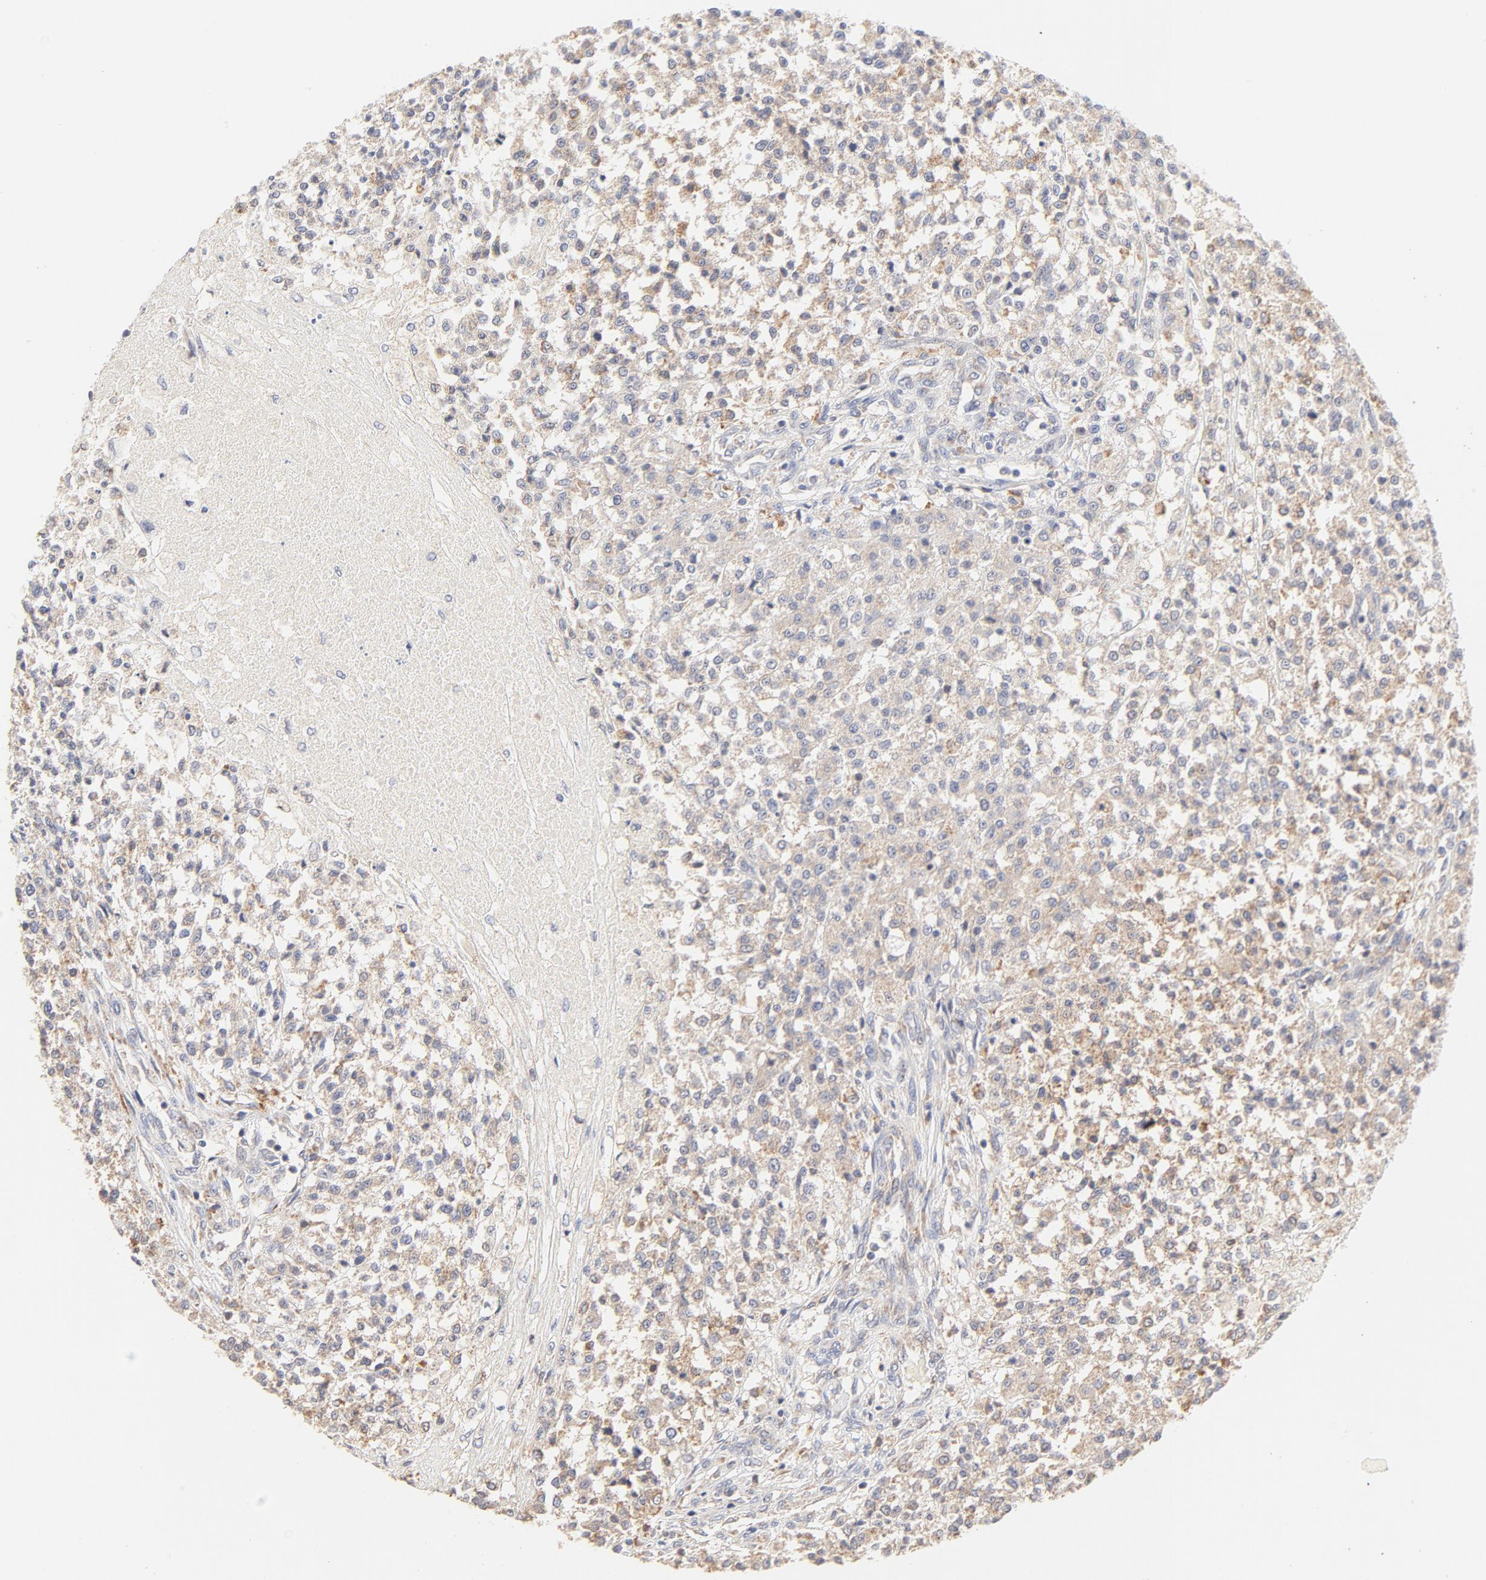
{"staining": {"intensity": "weak", "quantity": "25%-75%", "location": "cytoplasmic/membranous"}, "tissue": "testis cancer", "cell_type": "Tumor cells", "image_type": "cancer", "snomed": [{"axis": "morphology", "description": "Seminoma, NOS"}, {"axis": "topography", "description": "Testis"}], "caption": "Testis cancer (seminoma) stained for a protein shows weak cytoplasmic/membranous positivity in tumor cells.", "gene": "MTERF2", "patient": {"sex": "male", "age": 59}}